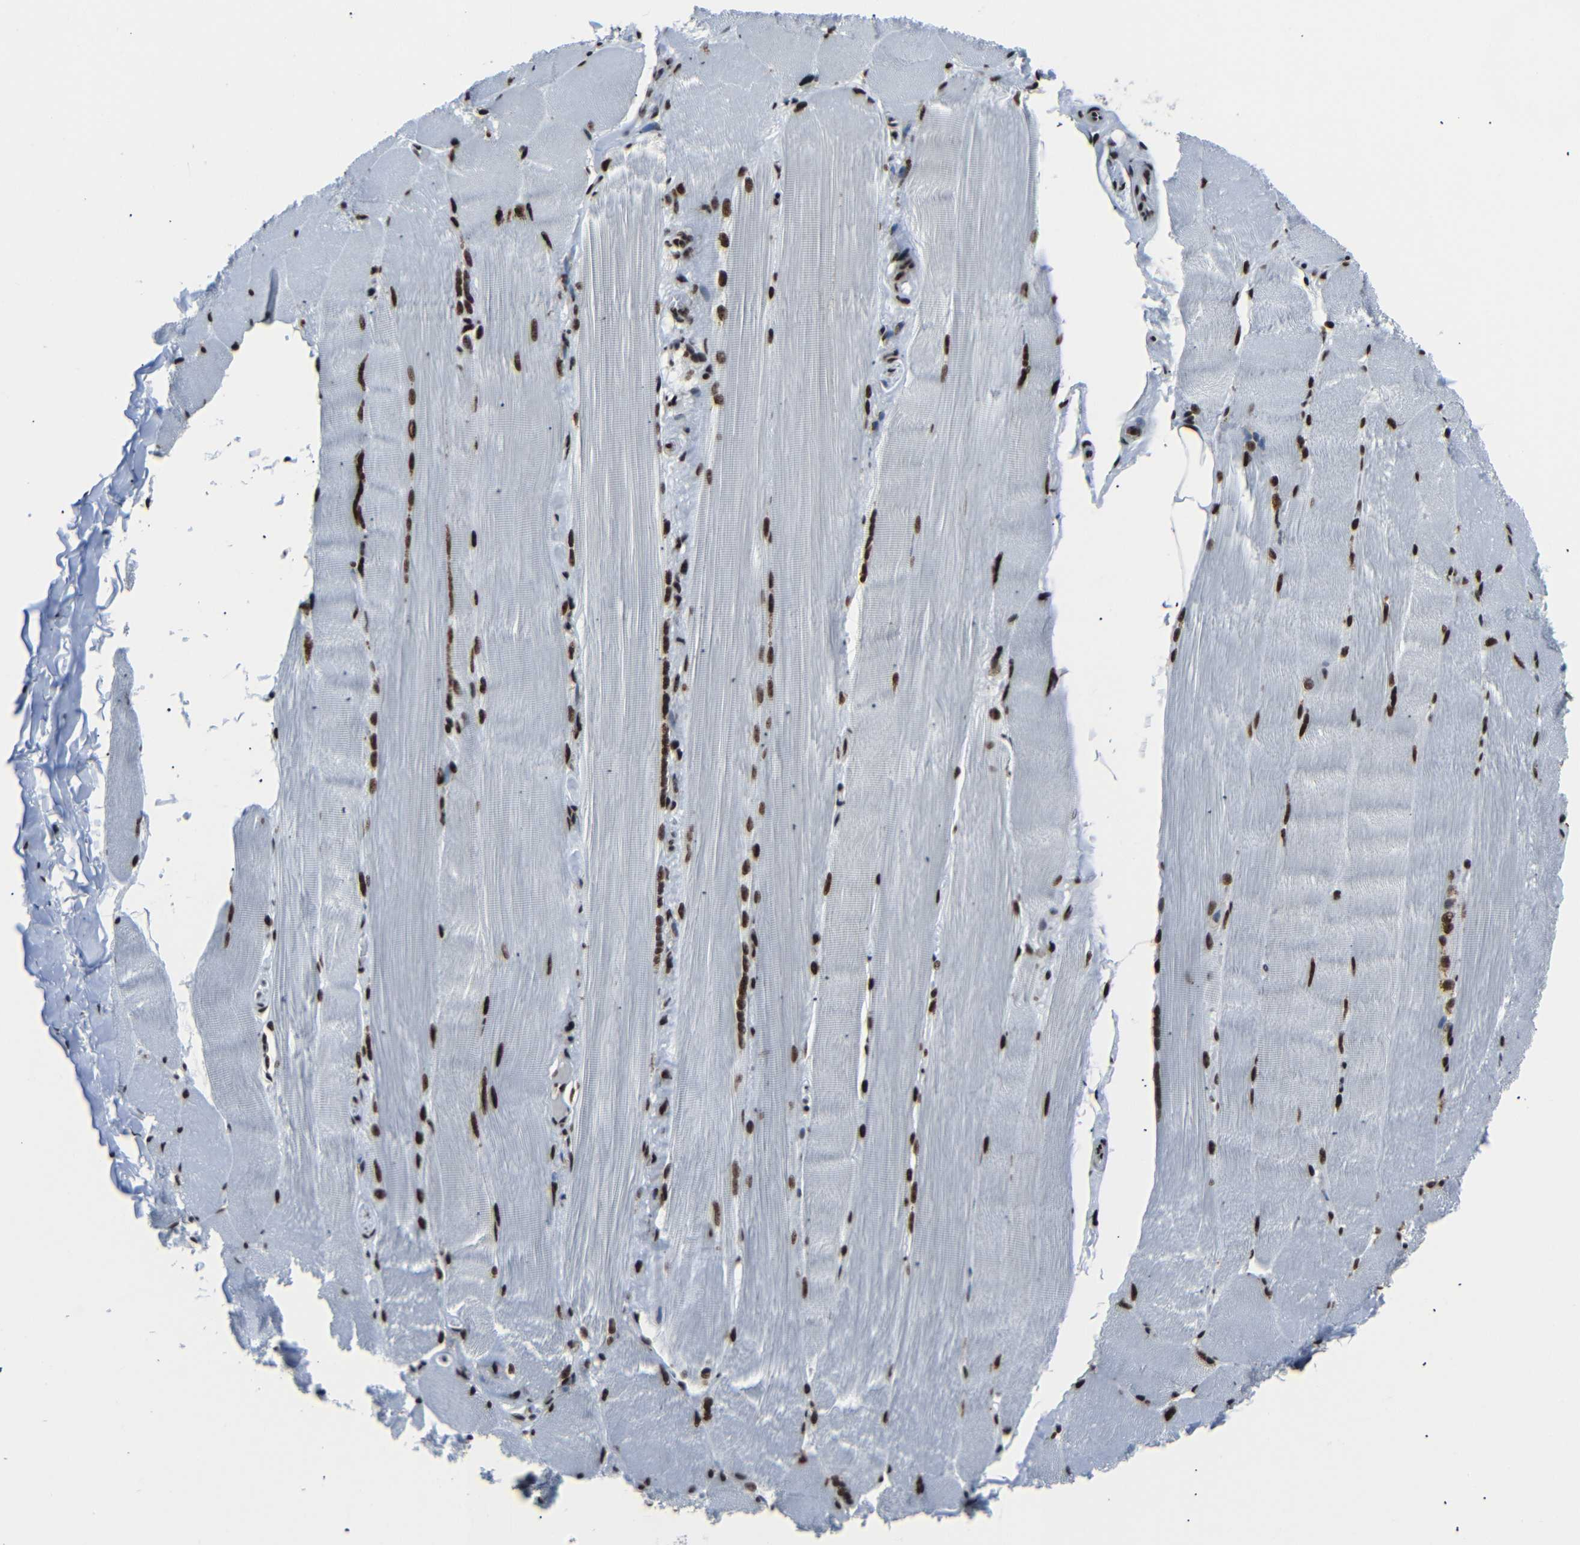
{"staining": {"intensity": "strong", "quantity": ">75%", "location": "nuclear"}, "tissue": "skeletal muscle", "cell_type": "Myocytes", "image_type": "normal", "snomed": [{"axis": "morphology", "description": "Normal tissue, NOS"}, {"axis": "topography", "description": "Skin"}, {"axis": "topography", "description": "Skeletal muscle"}], "caption": "An IHC micrograph of unremarkable tissue is shown. Protein staining in brown labels strong nuclear positivity in skeletal muscle within myocytes.", "gene": "SRSF1", "patient": {"sex": "male", "age": 83}}